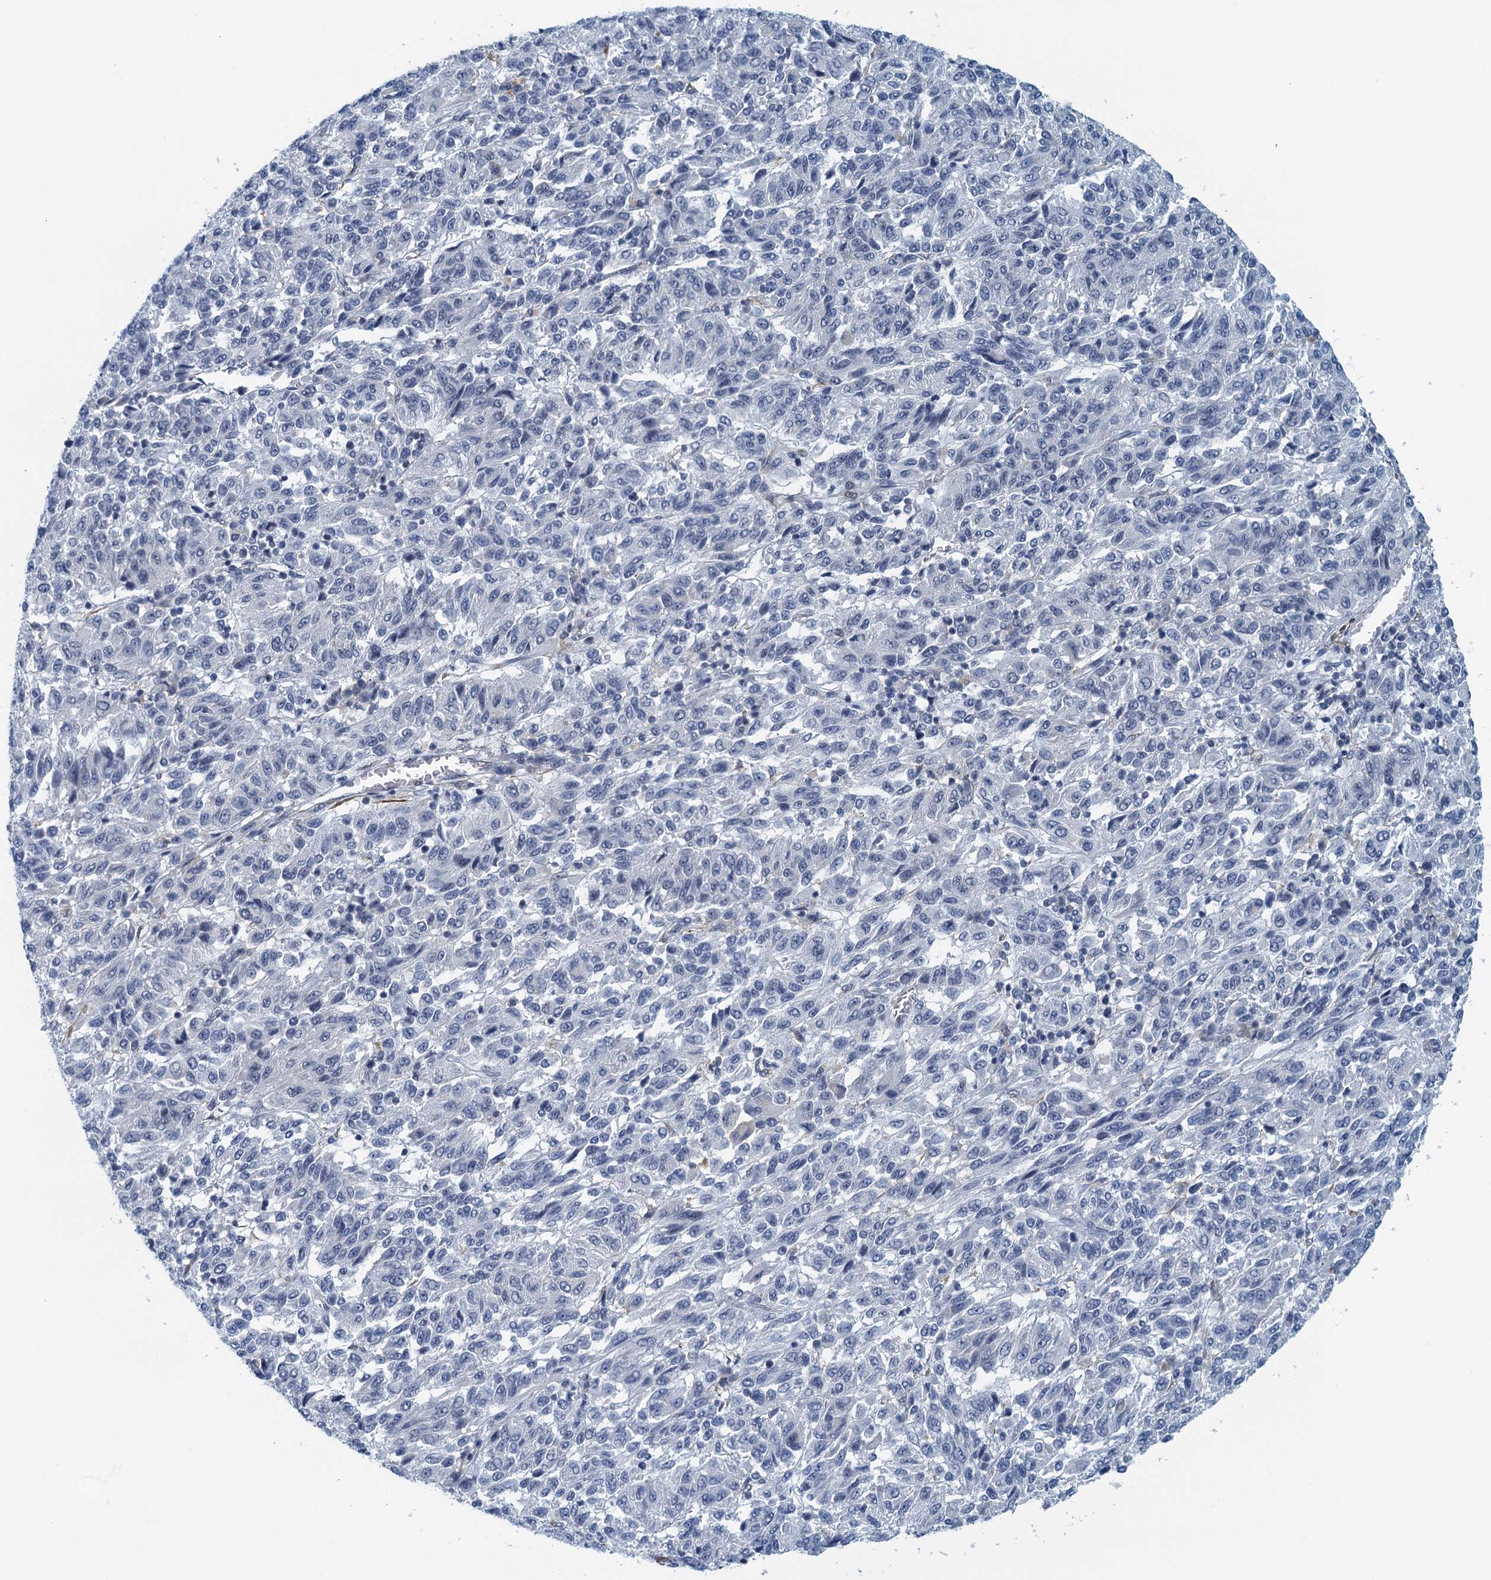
{"staining": {"intensity": "negative", "quantity": "none", "location": "none"}, "tissue": "melanoma", "cell_type": "Tumor cells", "image_type": "cancer", "snomed": [{"axis": "morphology", "description": "Malignant melanoma, Metastatic site"}, {"axis": "topography", "description": "Lung"}], "caption": "The histopathology image exhibits no staining of tumor cells in malignant melanoma (metastatic site).", "gene": "ALG2", "patient": {"sex": "male", "age": 64}}